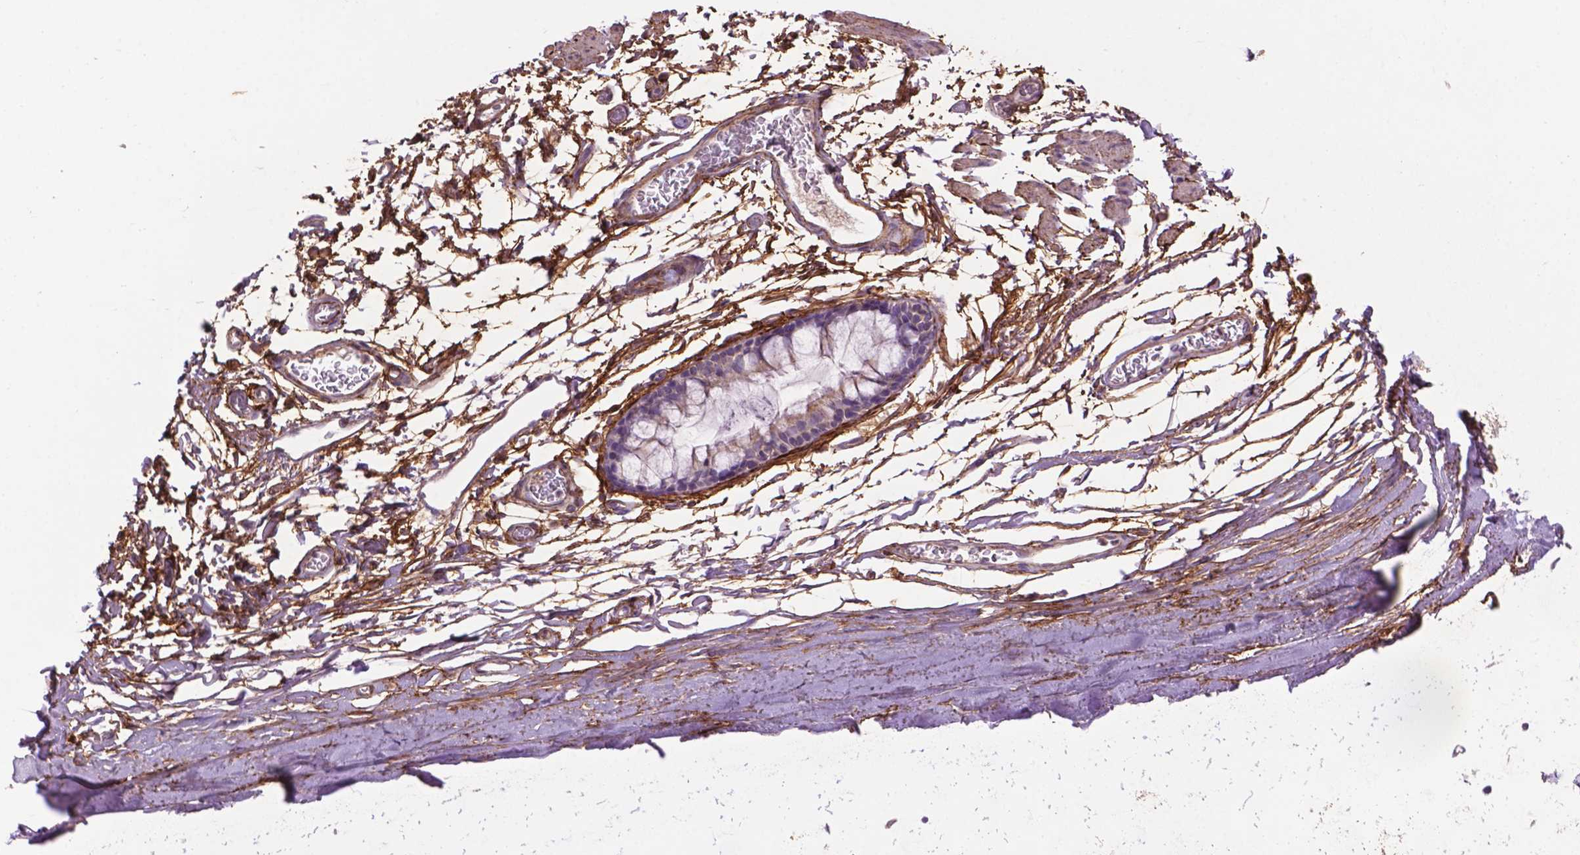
{"staining": {"intensity": "strong", "quantity": ">75%", "location": "cytoplasmic/membranous"}, "tissue": "soft tissue", "cell_type": "Fibroblasts", "image_type": "normal", "snomed": [{"axis": "morphology", "description": "Normal tissue, NOS"}, {"axis": "topography", "description": "Cartilage tissue"}, {"axis": "topography", "description": "Bronchus"}], "caption": "Protein expression by IHC reveals strong cytoplasmic/membranous staining in about >75% of fibroblasts in benign soft tissue. Nuclei are stained in blue.", "gene": "LRRC3C", "patient": {"sex": "female", "age": 79}}